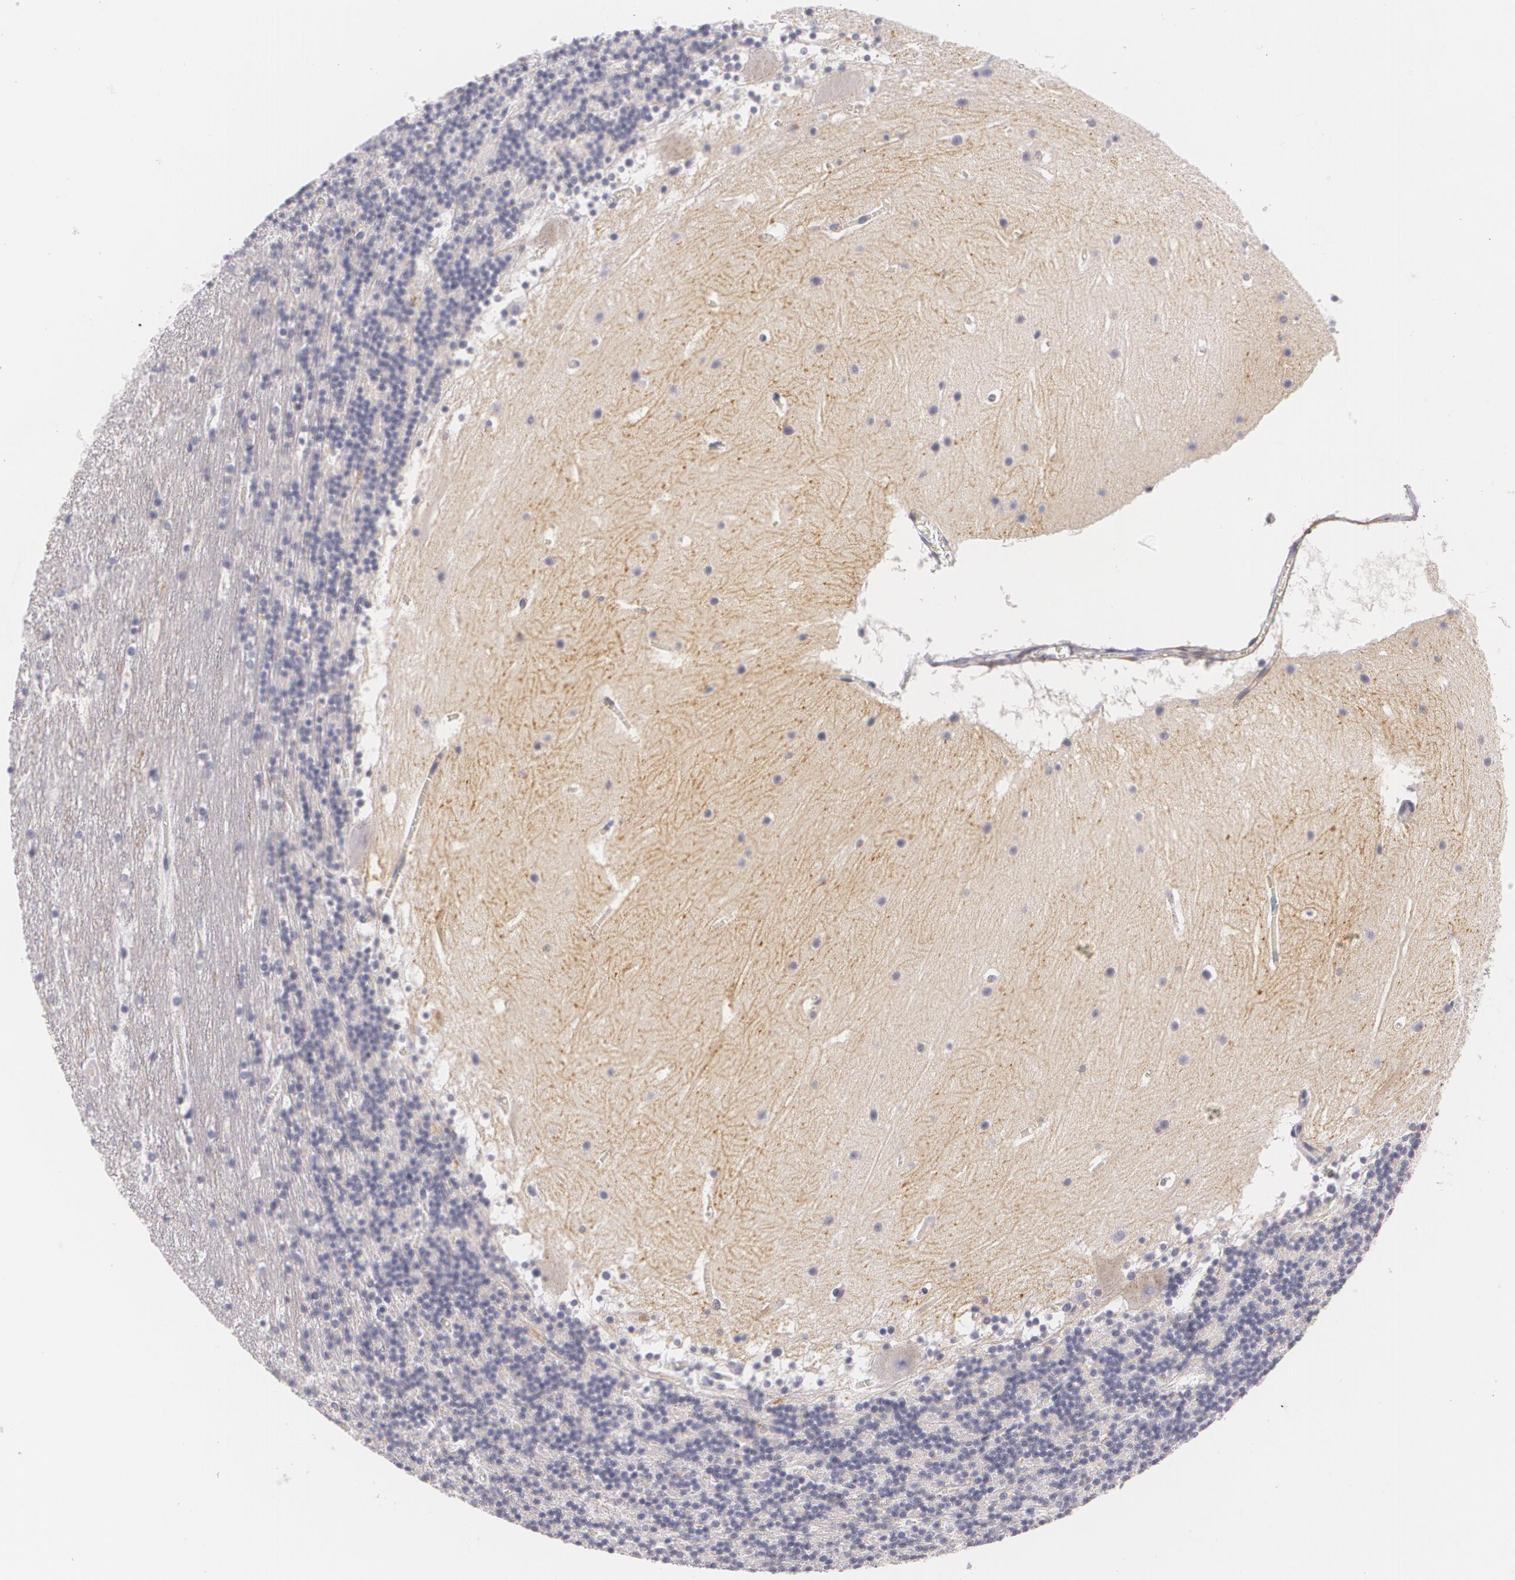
{"staining": {"intensity": "negative", "quantity": "none", "location": "none"}, "tissue": "cerebellum", "cell_type": "Cells in granular layer", "image_type": "normal", "snomed": [{"axis": "morphology", "description": "Normal tissue, NOS"}, {"axis": "topography", "description": "Cerebellum"}], "caption": "Immunohistochemical staining of normal human cerebellum demonstrates no significant positivity in cells in granular layer.", "gene": "NGFR", "patient": {"sex": "male", "age": 45}}